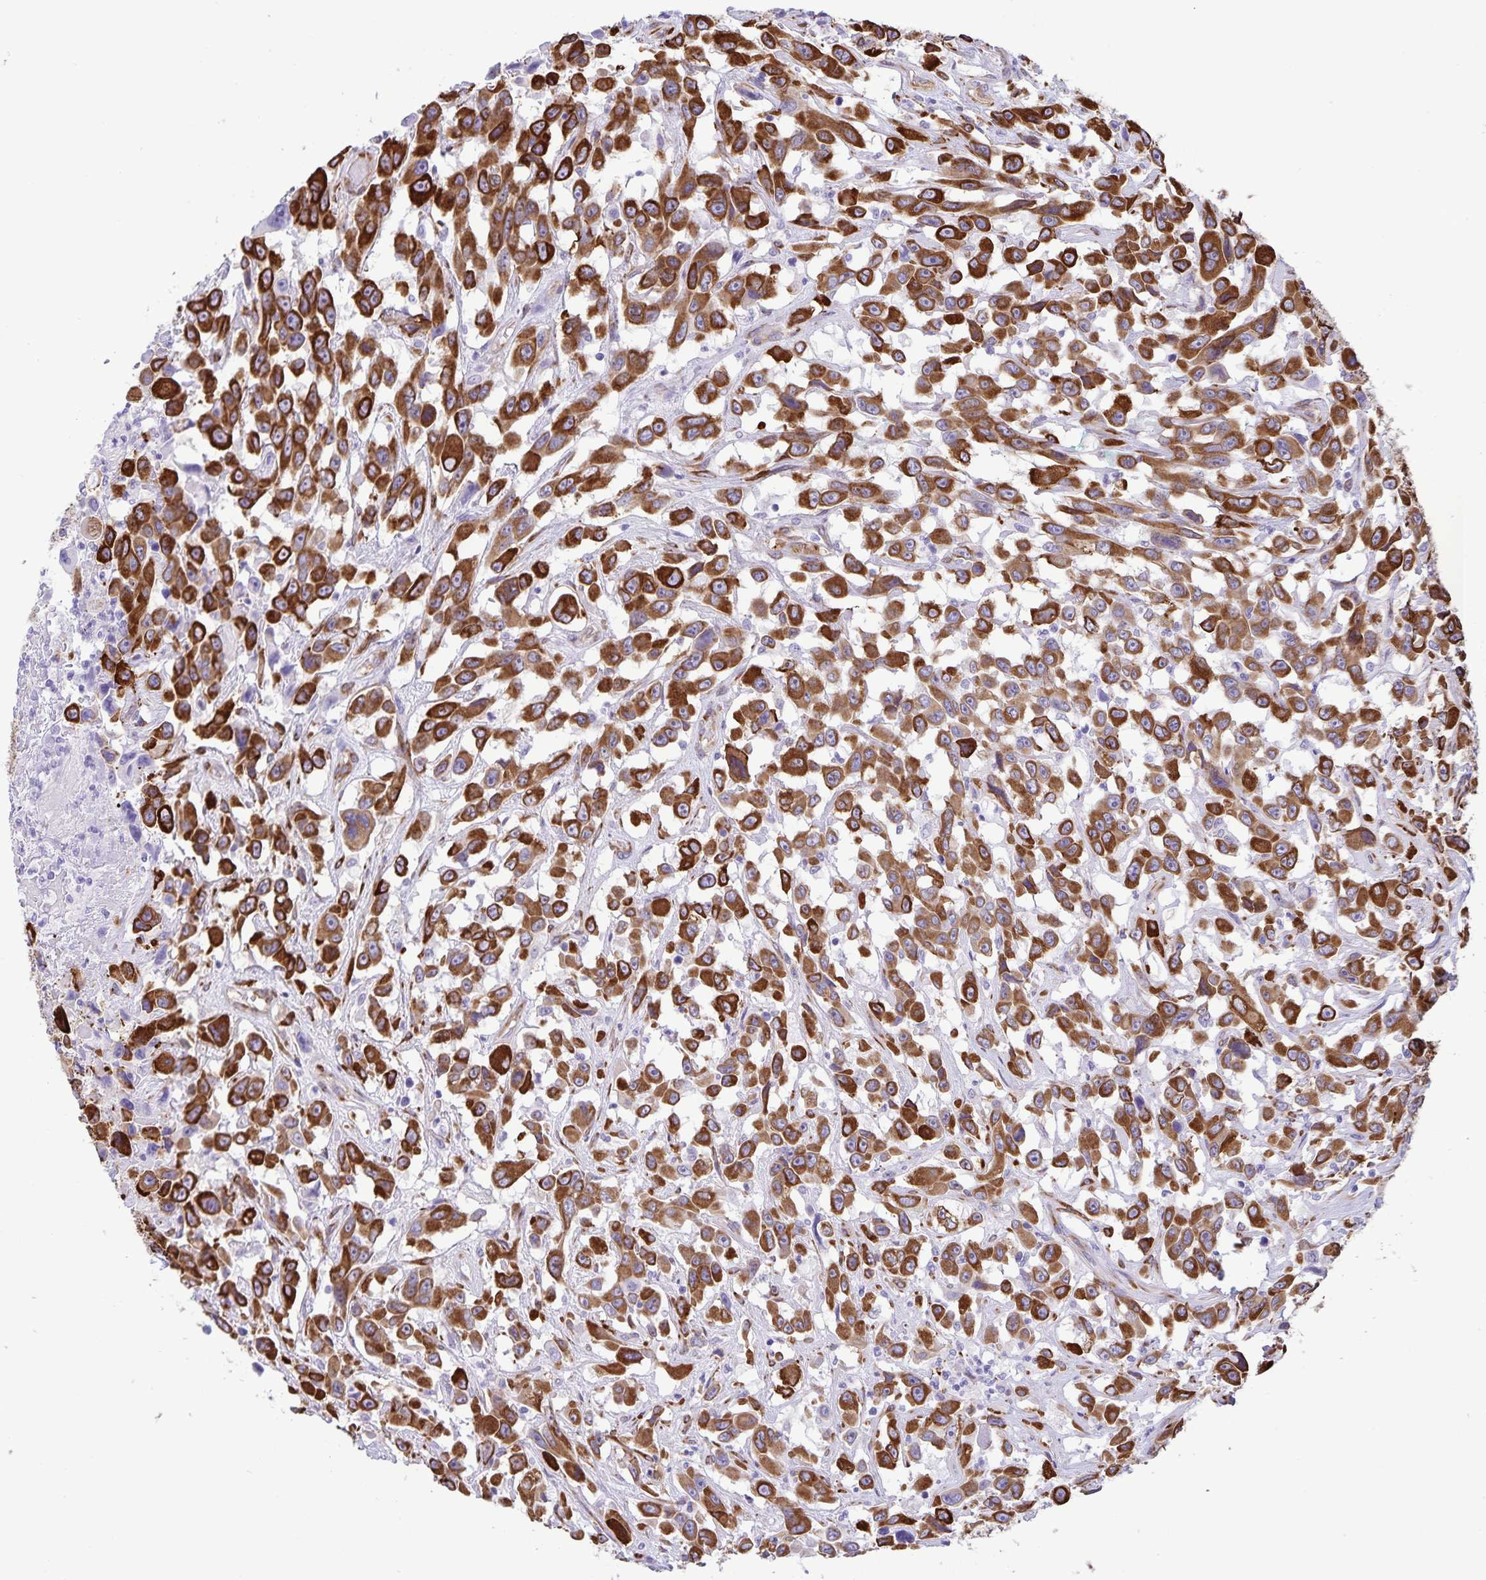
{"staining": {"intensity": "strong", "quantity": ">75%", "location": "cytoplasmic/membranous"}, "tissue": "urothelial cancer", "cell_type": "Tumor cells", "image_type": "cancer", "snomed": [{"axis": "morphology", "description": "Urothelial carcinoma, High grade"}, {"axis": "topography", "description": "Urinary bladder"}], "caption": "Tumor cells exhibit high levels of strong cytoplasmic/membranous positivity in approximately >75% of cells in human urothelial cancer.", "gene": "RCN1", "patient": {"sex": "male", "age": 53}}